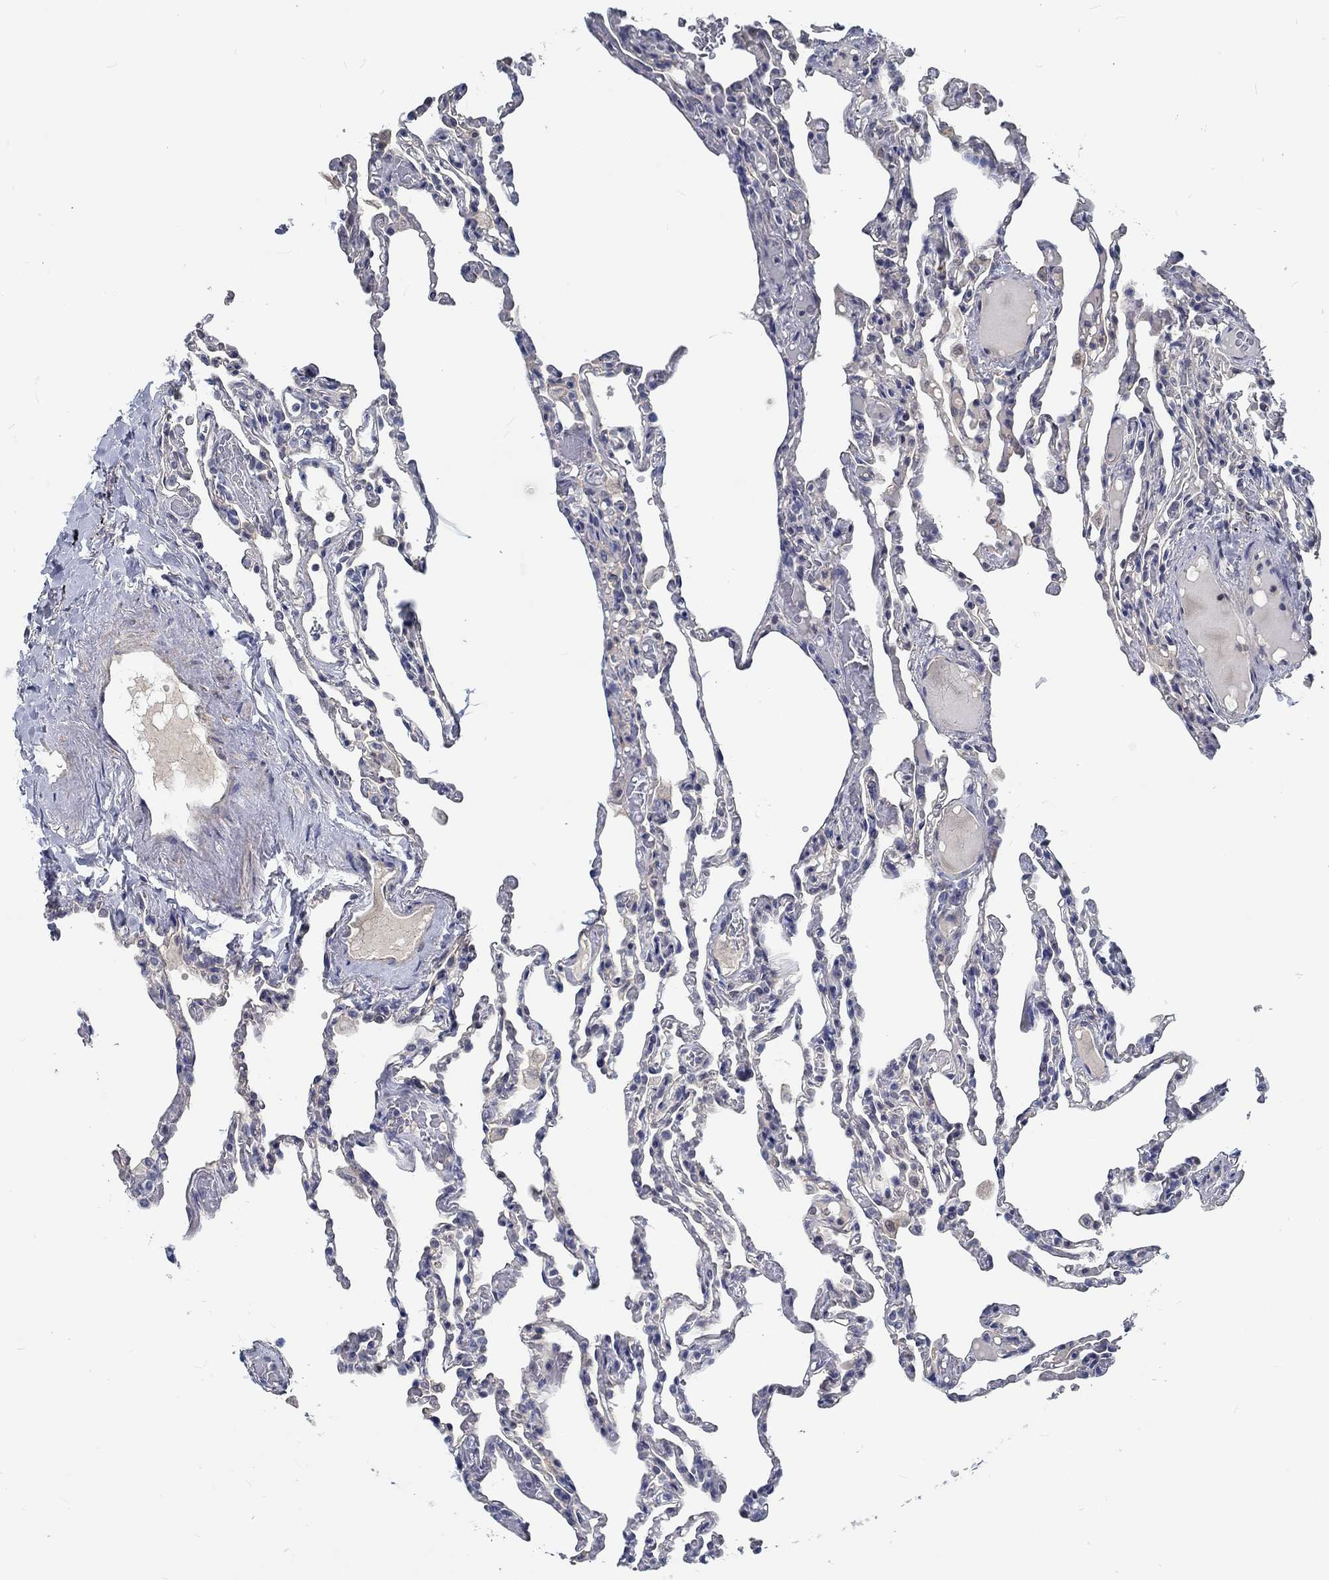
{"staining": {"intensity": "negative", "quantity": "none", "location": "none"}, "tissue": "lung", "cell_type": "Alveolar cells", "image_type": "normal", "snomed": [{"axis": "morphology", "description": "Normal tissue, NOS"}, {"axis": "topography", "description": "Lung"}], "caption": "Immunohistochemistry of unremarkable human lung shows no staining in alveolar cells.", "gene": "MYBPC1", "patient": {"sex": "female", "age": 43}}